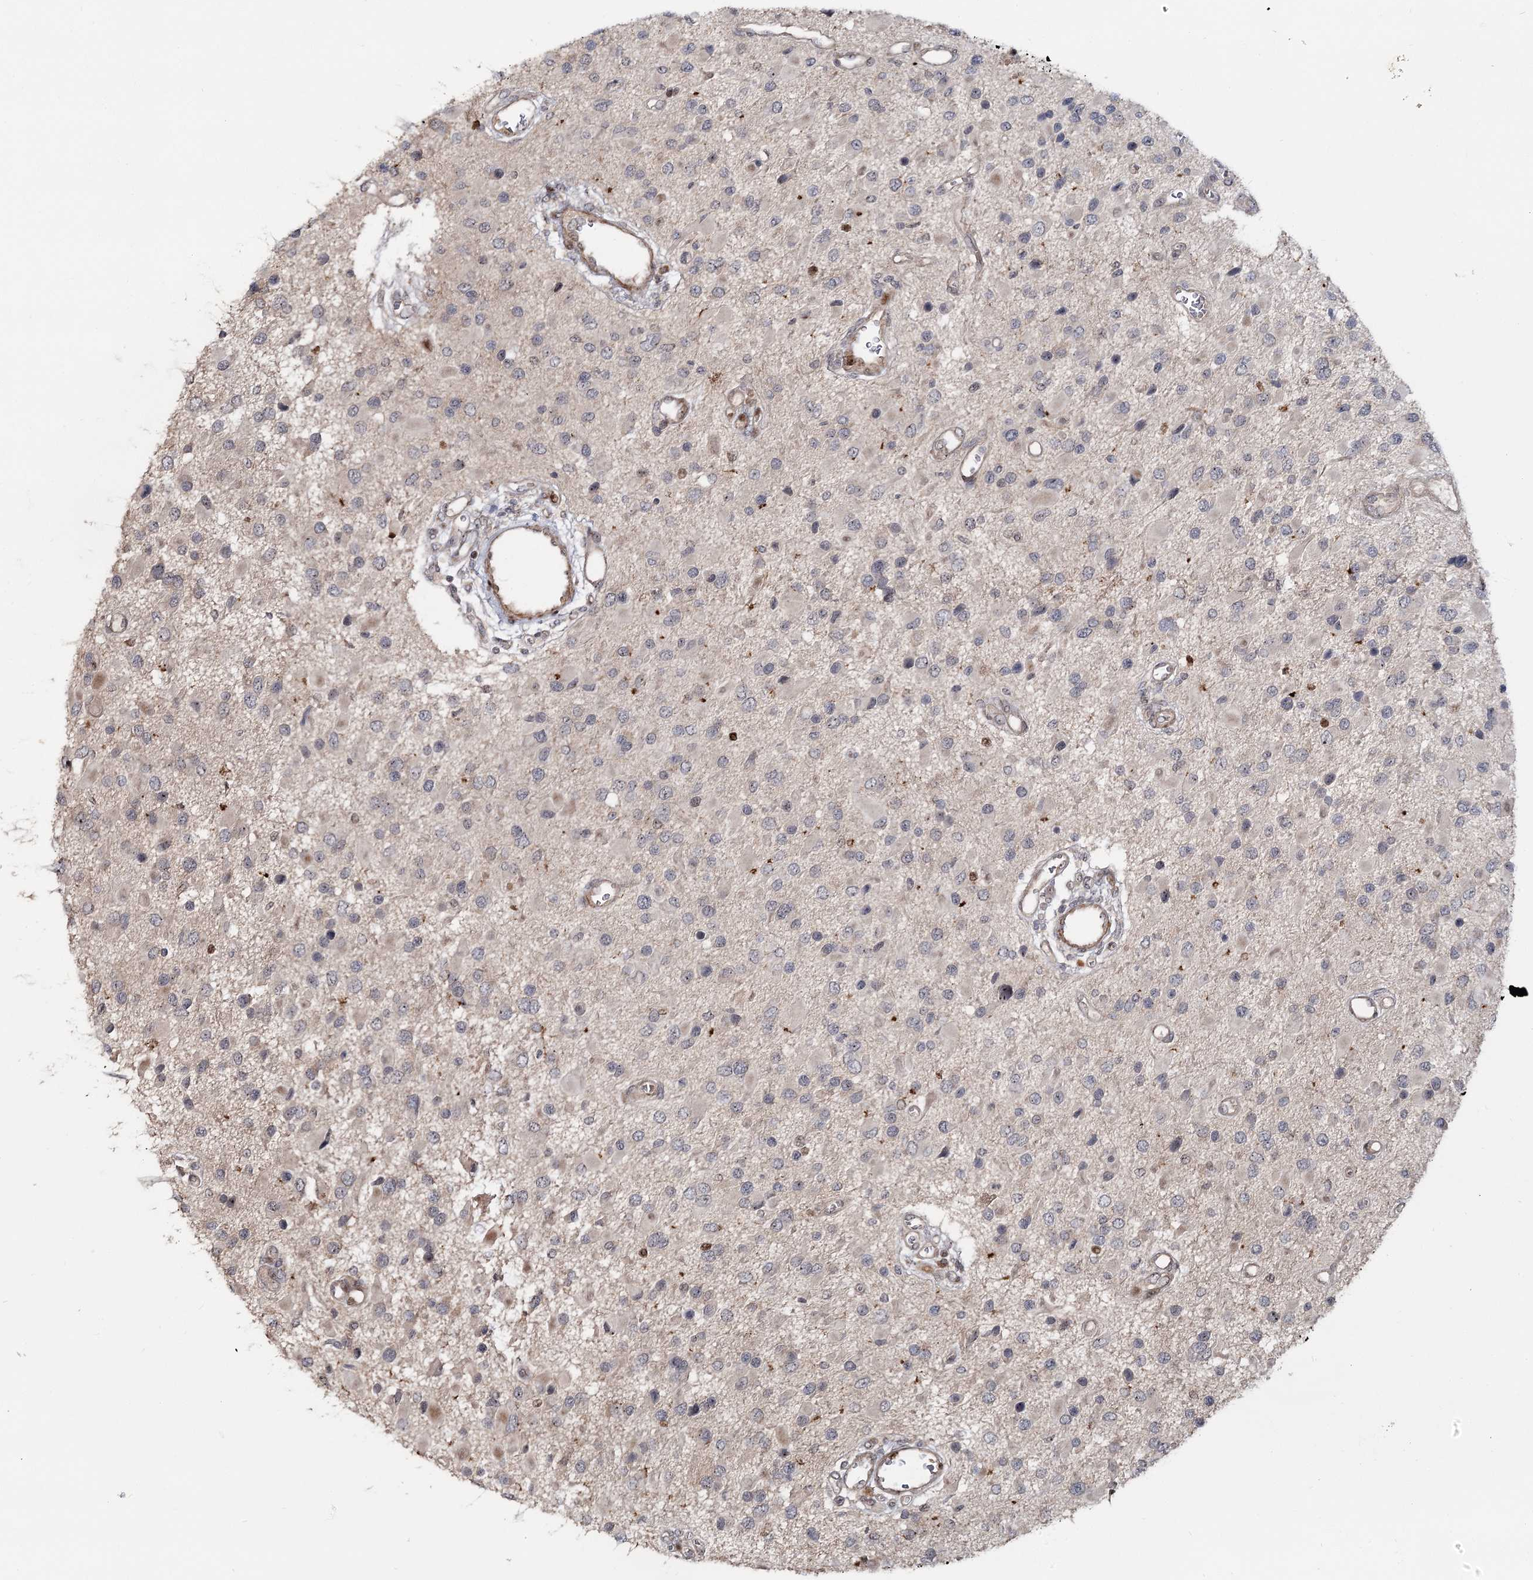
{"staining": {"intensity": "moderate", "quantity": "<25%", "location": "nuclear"}, "tissue": "glioma", "cell_type": "Tumor cells", "image_type": "cancer", "snomed": [{"axis": "morphology", "description": "Glioma, malignant, High grade"}, {"axis": "topography", "description": "Brain"}], "caption": "This image demonstrates IHC staining of glioma, with low moderate nuclear positivity in about <25% of tumor cells.", "gene": "PIK3C2A", "patient": {"sex": "male", "age": 53}}